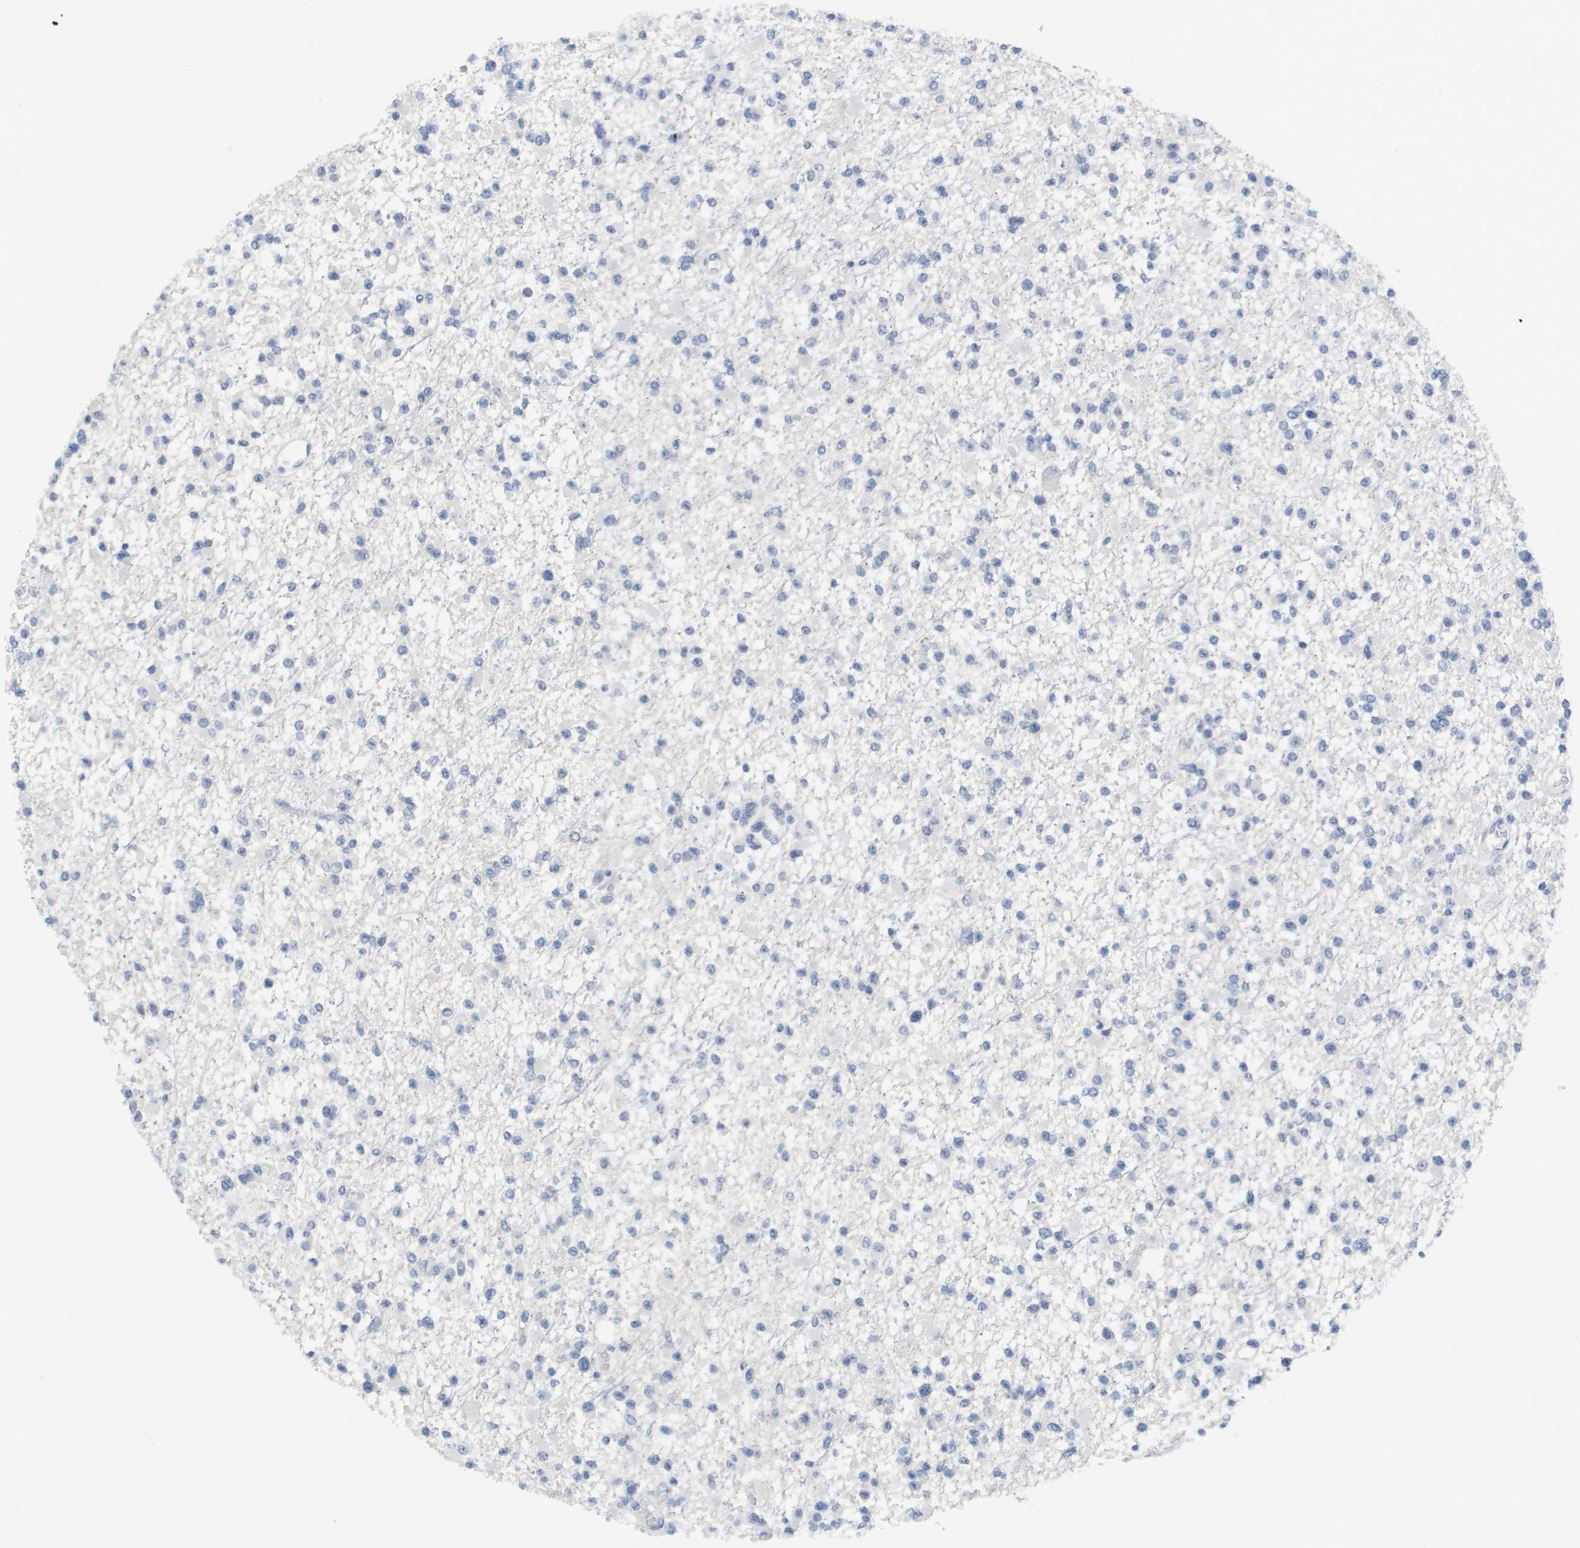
{"staining": {"intensity": "negative", "quantity": "none", "location": "none"}, "tissue": "glioma", "cell_type": "Tumor cells", "image_type": "cancer", "snomed": [{"axis": "morphology", "description": "Glioma, malignant, Low grade"}, {"axis": "topography", "description": "Brain"}], "caption": "Immunohistochemistry photomicrograph of human glioma stained for a protein (brown), which demonstrates no positivity in tumor cells.", "gene": "PDE4A", "patient": {"sex": "female", "age": 22}}